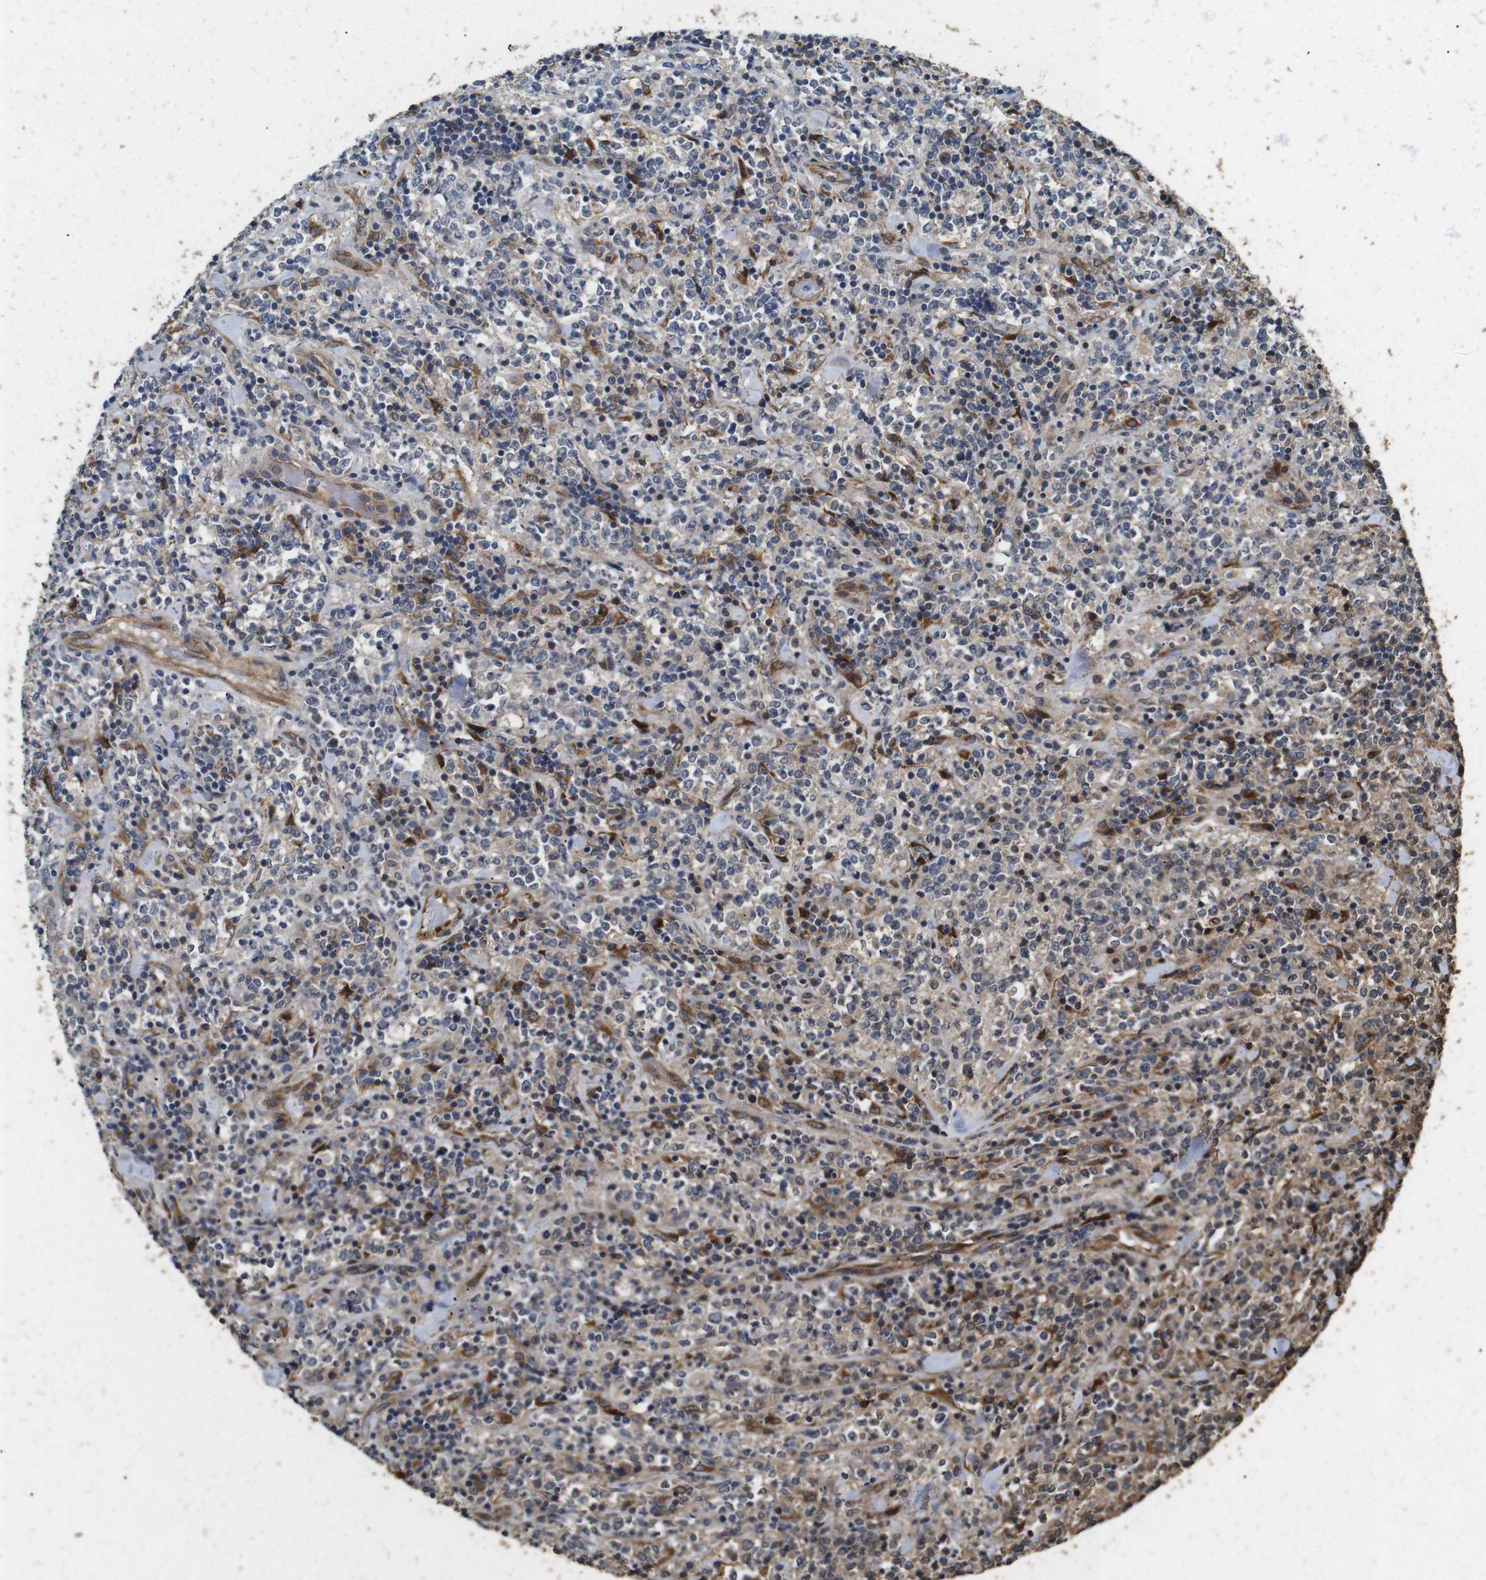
{"staining": {"intensity": "weak", "quantity": "25%-75%", "location": "cytoplasmic/membranous"}, "tissue": "lymphoma", "cell_type": "Tumor cells", "image_type": "cancer", "snomed": [{"axis": "morphology", "description": "Malignant lymphoma, non-Hodgkin's type, High grade"}, {"axis": "topography", "description": "Soft tissue"}], "caption": "Protein expression analysis of malignant lymphoma, non-Hodgkin's type (high-grade) exhibits weak cytoplasmic/membranous staining in approximately 25%-75% of tumor cells.", "gene": "CNPY4", "patient": {"sex": "male", "age": 18}}